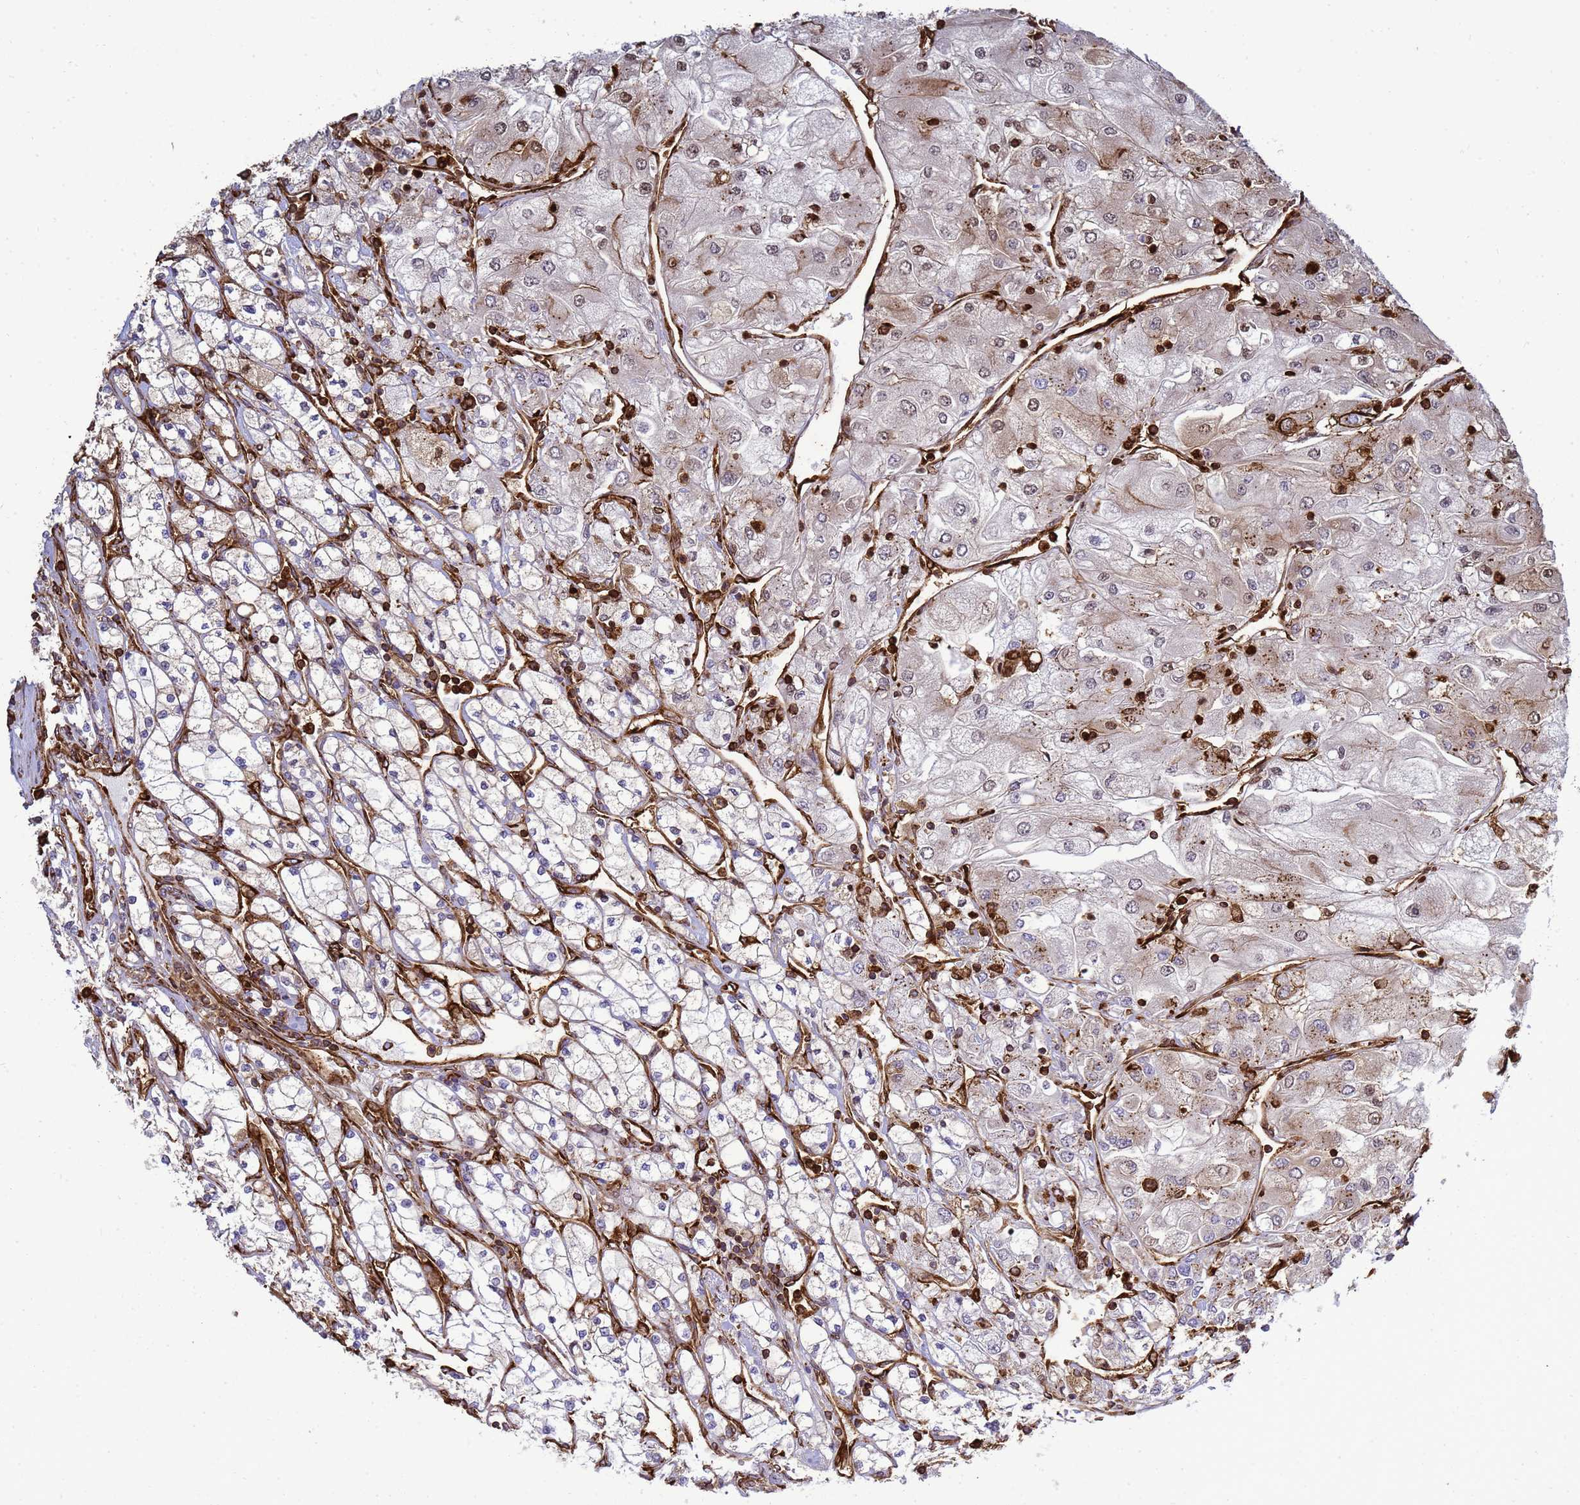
{"staining": {"intensity": "weak", "quantity": "<25%", "location": "cytoplasmic/membranous,nuclear"}, "tissue": "renal cancer", "cell_type": "Tumor cells", "image_type": "cancer", "snomed": [{"axis": "morphology", "description": "Adenocarcinoma, NOS"}, {"axis": "topography", "description": "Kidney"}], "caption": "A high-resolution histopathology image shows immunohistochemistry staining of renal cancer (adenocarcinoma), which demonstrates no significant positivity in tumor cells.", "gene": "ZBTB8OS", "patient": {"sex": "male", "age": 80}}